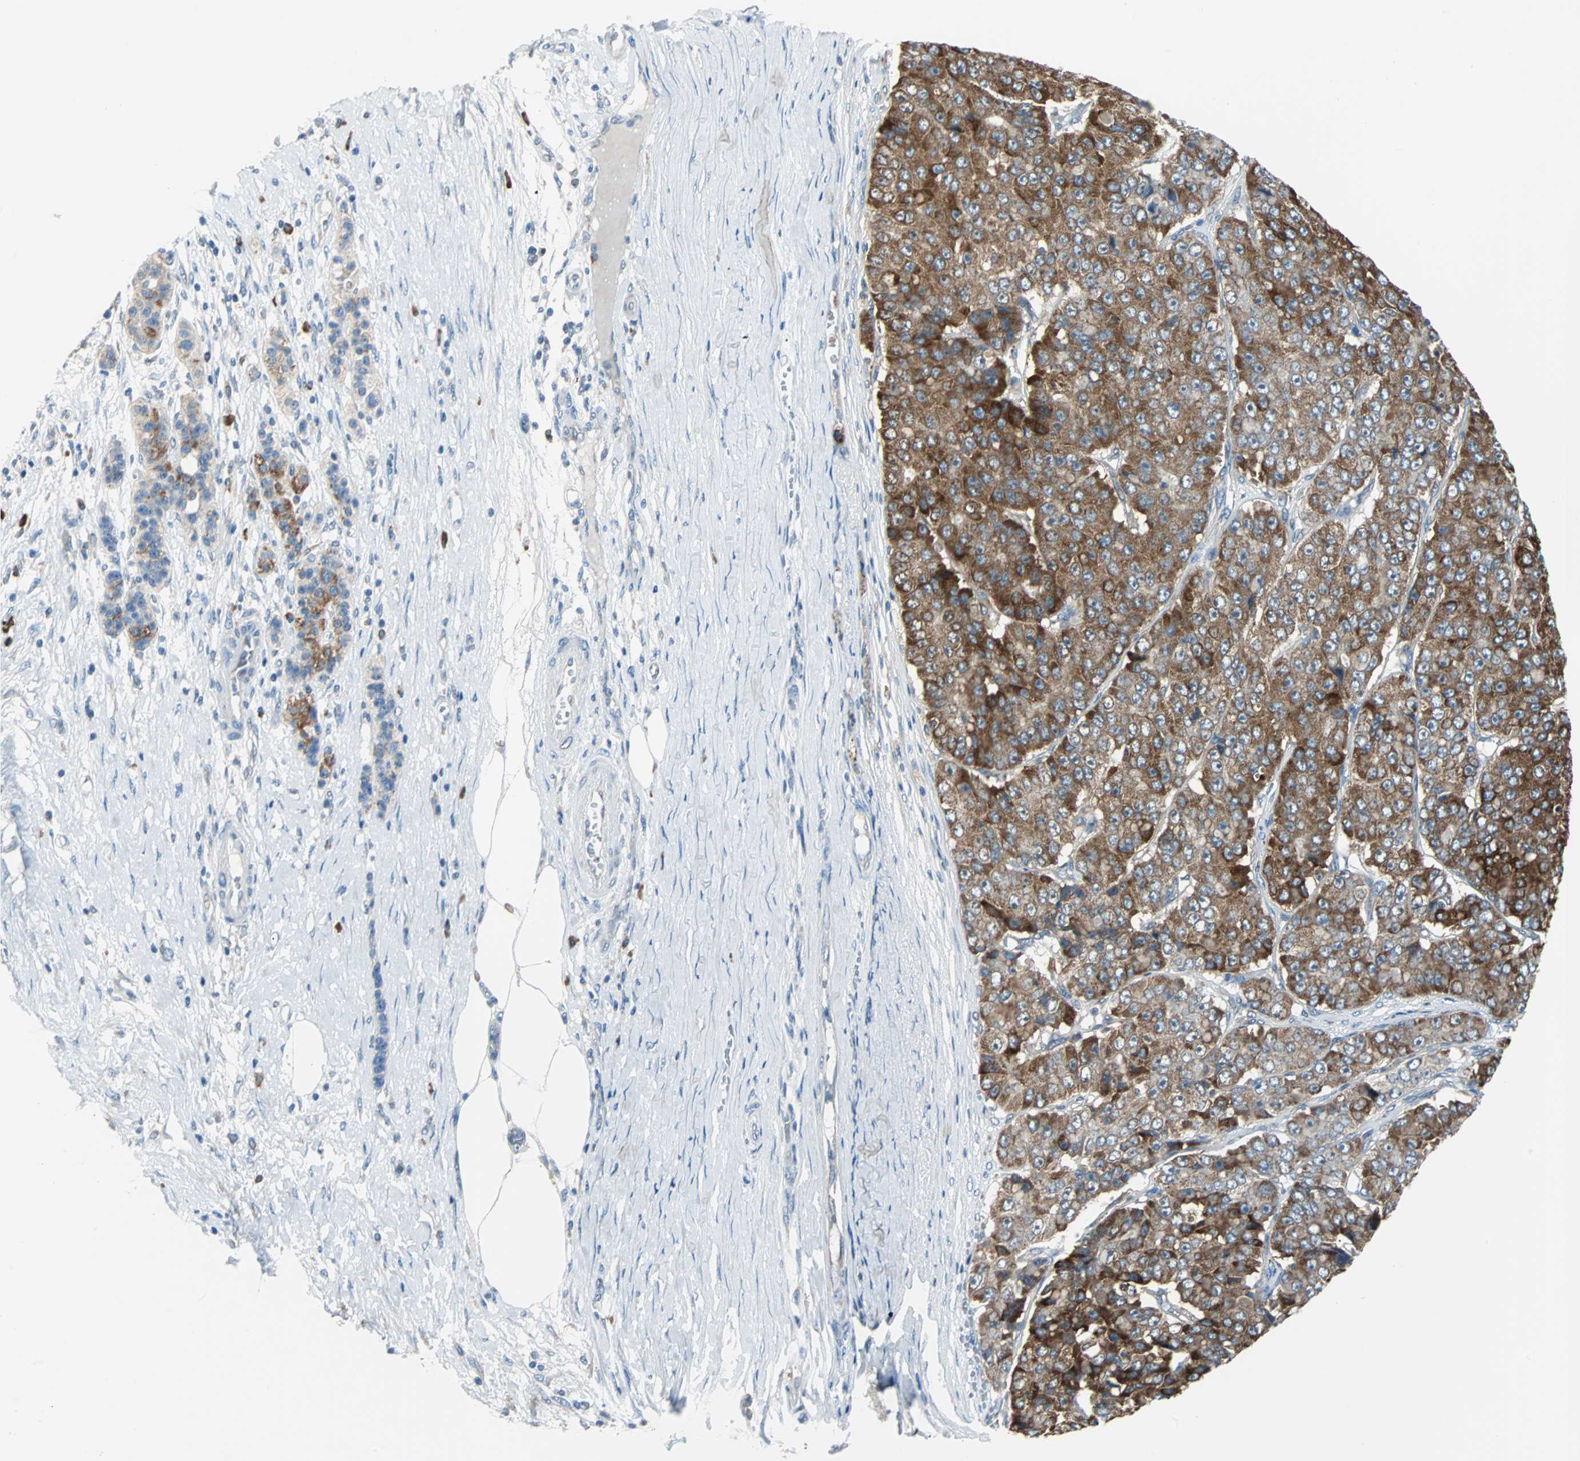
{"staining": {"intensity": "strong", "quantity": ">75%", "location": "cytoplasmic/membranous"}, "tissue": "pancreatic cancer", "cell_type": "Tumor cells", "image_type": "cancer", "snomed": [{"axis": "morphology", "description": "Adenocarcinoma, NOS"}, {"axis": "topography", "description": "Pancreas"}], "caption": "Protein positivity by immunohistochemistry shows strong cytoplasmic/membranous staining in about >75% of tumor cells in pancreatic cancer.", "gene": "PDIA4", "patient": {"sex": "male", "age": 50}}